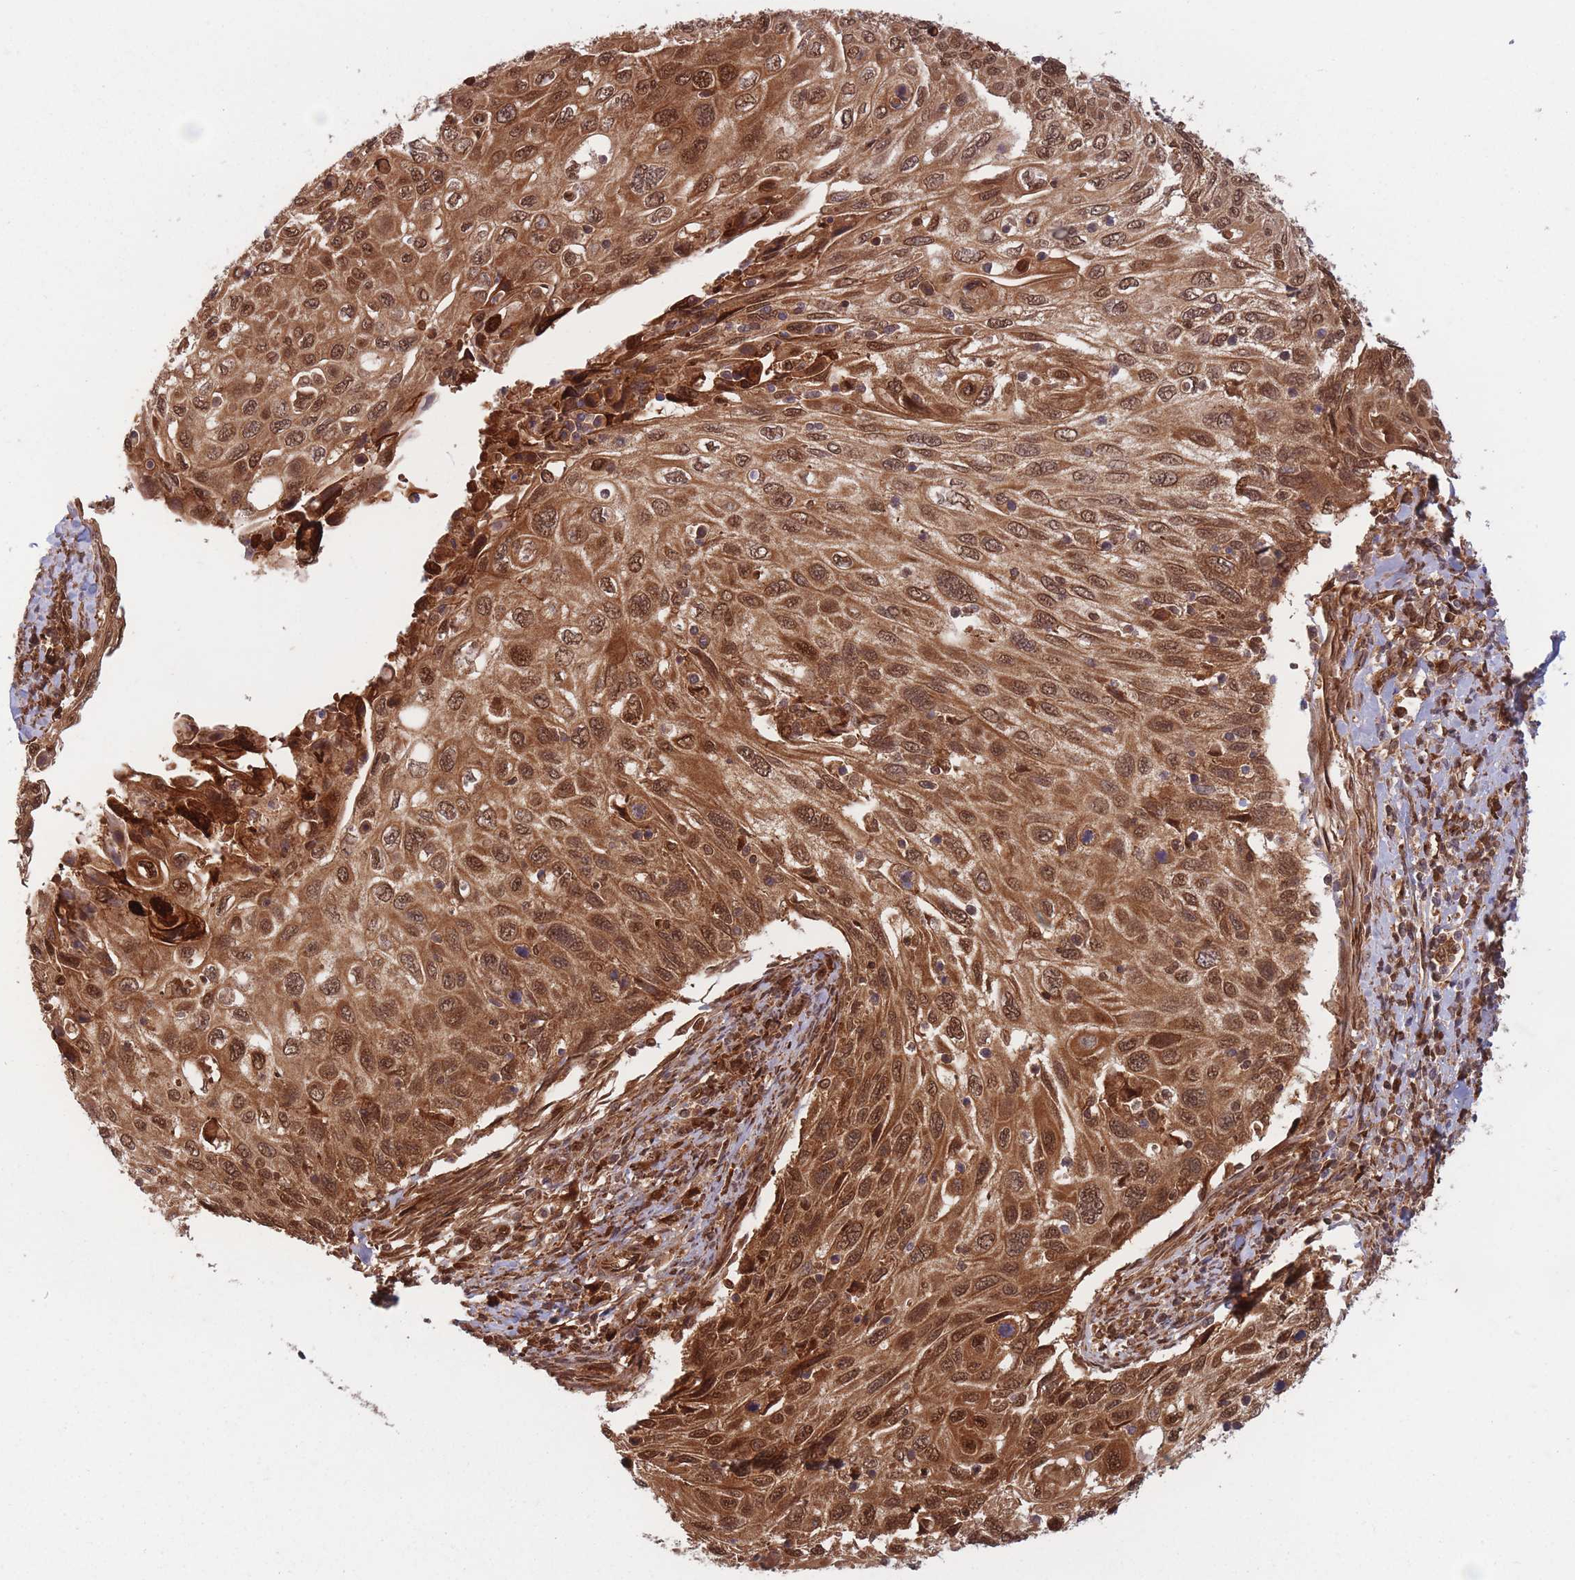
{"staining": {"intensity": "moderate", "quantity": ">75%", "location": "cytoplasmic/membranous,nuclear"}, "tissue": "cervical cancer", "cell_type": "Tumor cells", "image_type": "cancer", "snomed": [{"axis": "morphology", "description": "Squamous cell carcinoma, NOS"}, {"axis": "topography", "description": "Cervix"}], "caption": "Cervical squamous cell carcinoma stained with immunohistochemistry displays moderate cytoplasmic/membranous and nuclear staining in approximately >75% of tumor cells. (brown staining indicates protein expression, while blue staining denotes nuclei).", "gene": "PODXL2", "patient": {"sex": "female", "age": 70}}